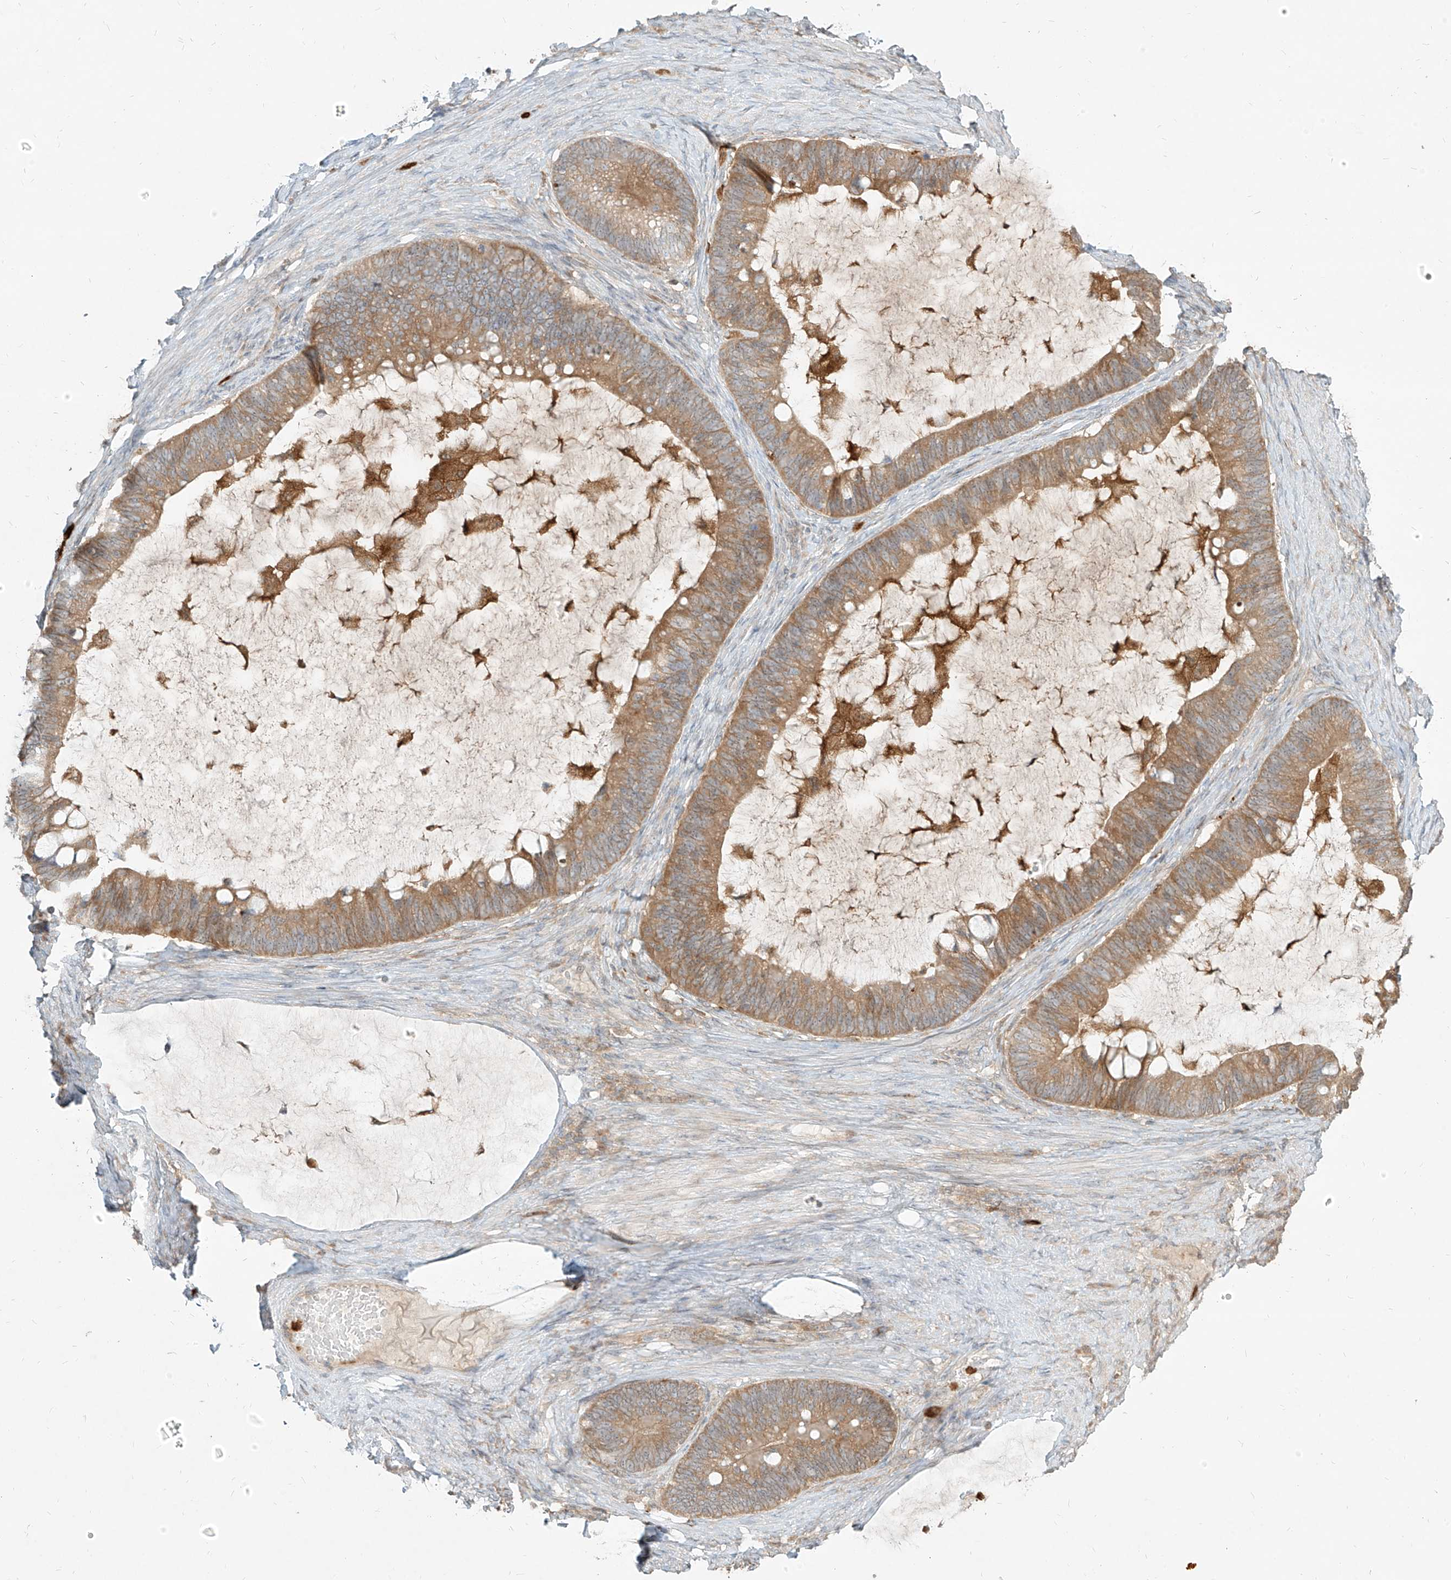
{"staining": {"intensity": "moderate", "quantity": ">75%", "location": "cytoplasmic/membranous"}, "tissue": "ovarian cancer", "cell_type": "Tumor cells", "image_type": "cancer", "snomed": [{"axis": "morphology", "description": "Cystadenocarcinoma, mucinous, NOS"}, {"axis": "topography", "description": "Ovary"}], "caption": "An immunohistochemistry (IHC) micrograph of neoplastic tissue is shown. Protein staining in brown labels moderate cytoplasmic/membranous positivity in ovarian cancer within tumor cells.", "gene": "PGD", "patient": {"sex": "female", "age": 61}}